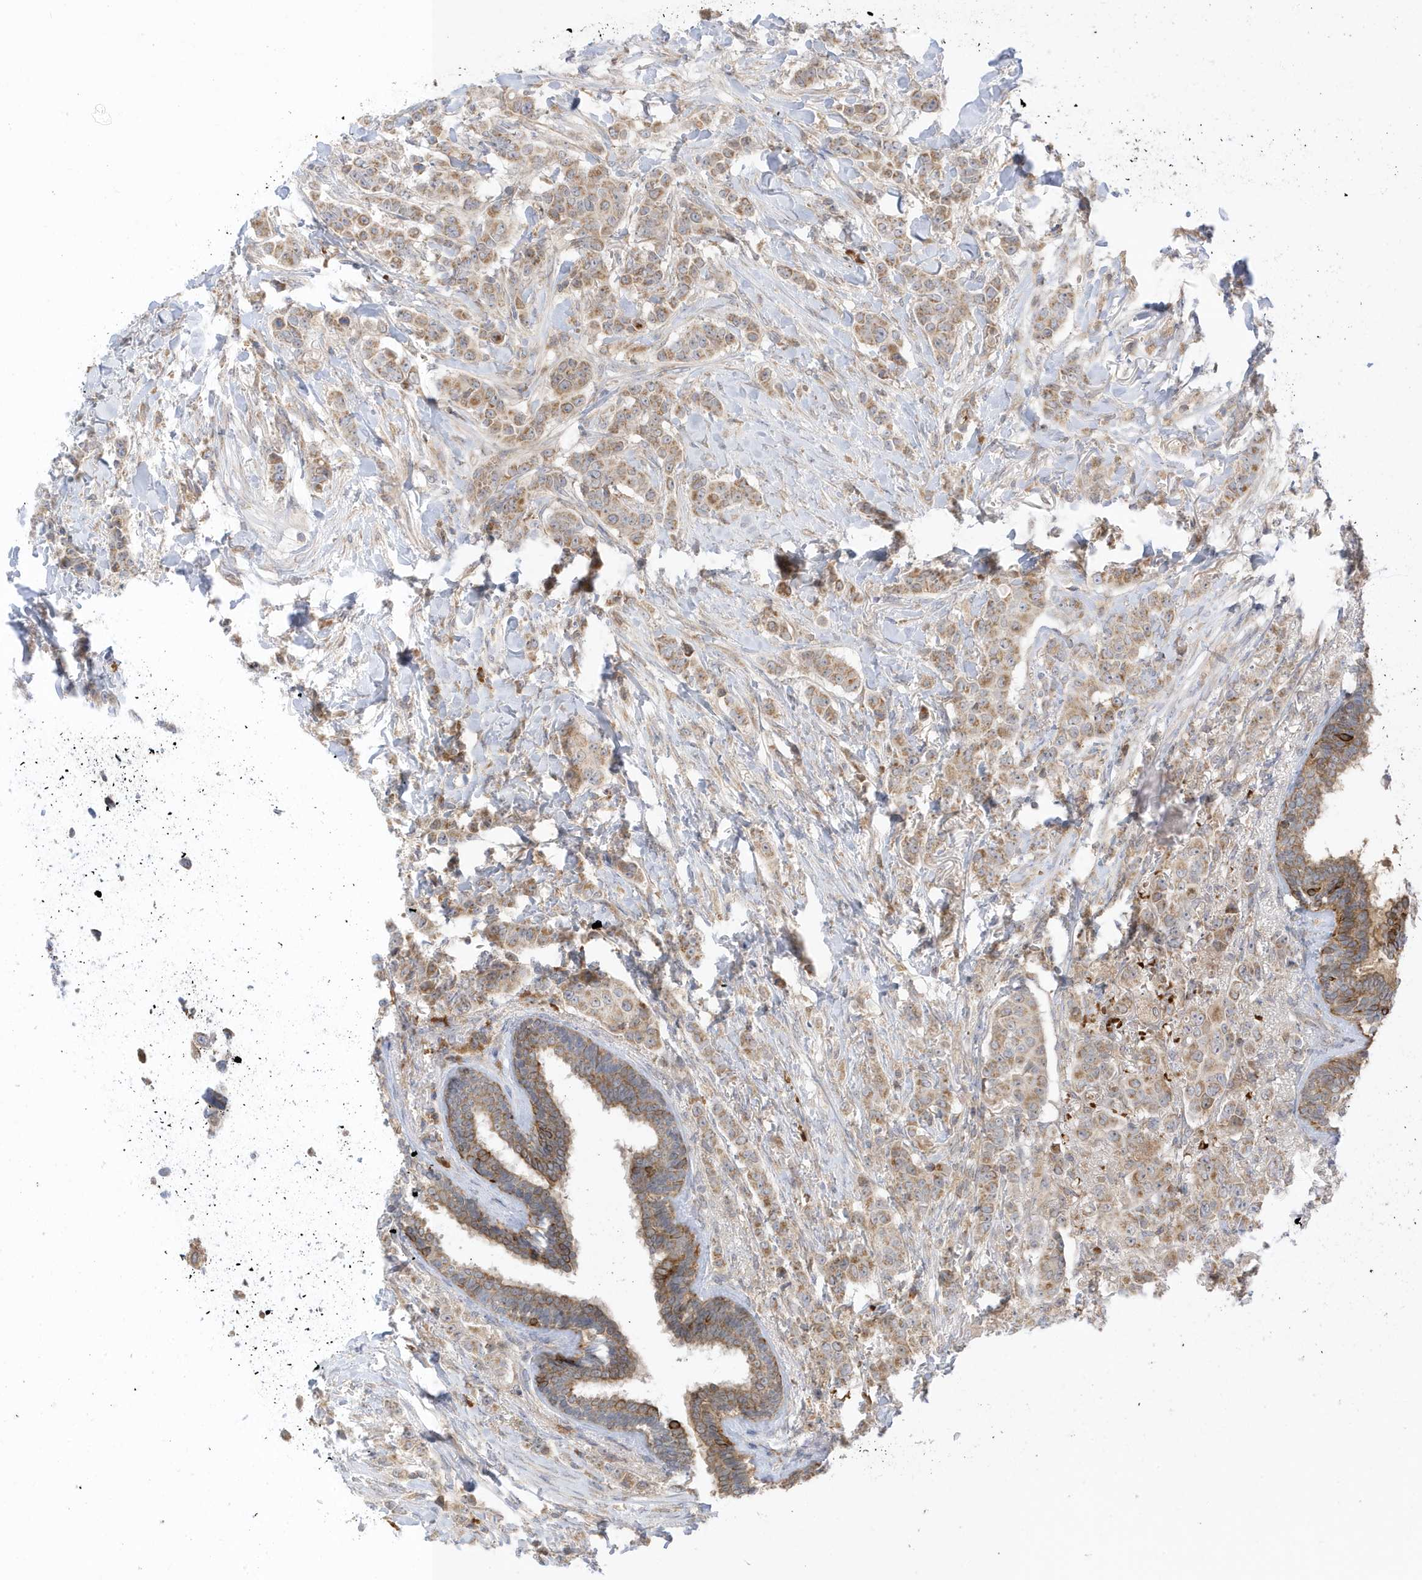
{"staining": {"intensity": "moderate", "quantity": ">75%", "location": "cytoplasmic/membranous"}, "tissue": "breast cancer", "cell_type": "Tumor cells", "image_type": "cancer", "snomed": [{"axis": "morphology", "description": "Duct carcinoma"}, {"axis": "topography", "description": "Breast"}], "caption": "Breast cancer (intraductal carcinoma) was stained to show a protein in brown. There is medium levels of moderate cytoplasmic/membranous positivity in about >75% of tumor cells. The staining is performed using DAB brown chromogen to label protein expression. The nuclei are counter-stained blue using hematoxylin.", "gene": "NPPC", "patient": {"sex": "female", "age": 40}}